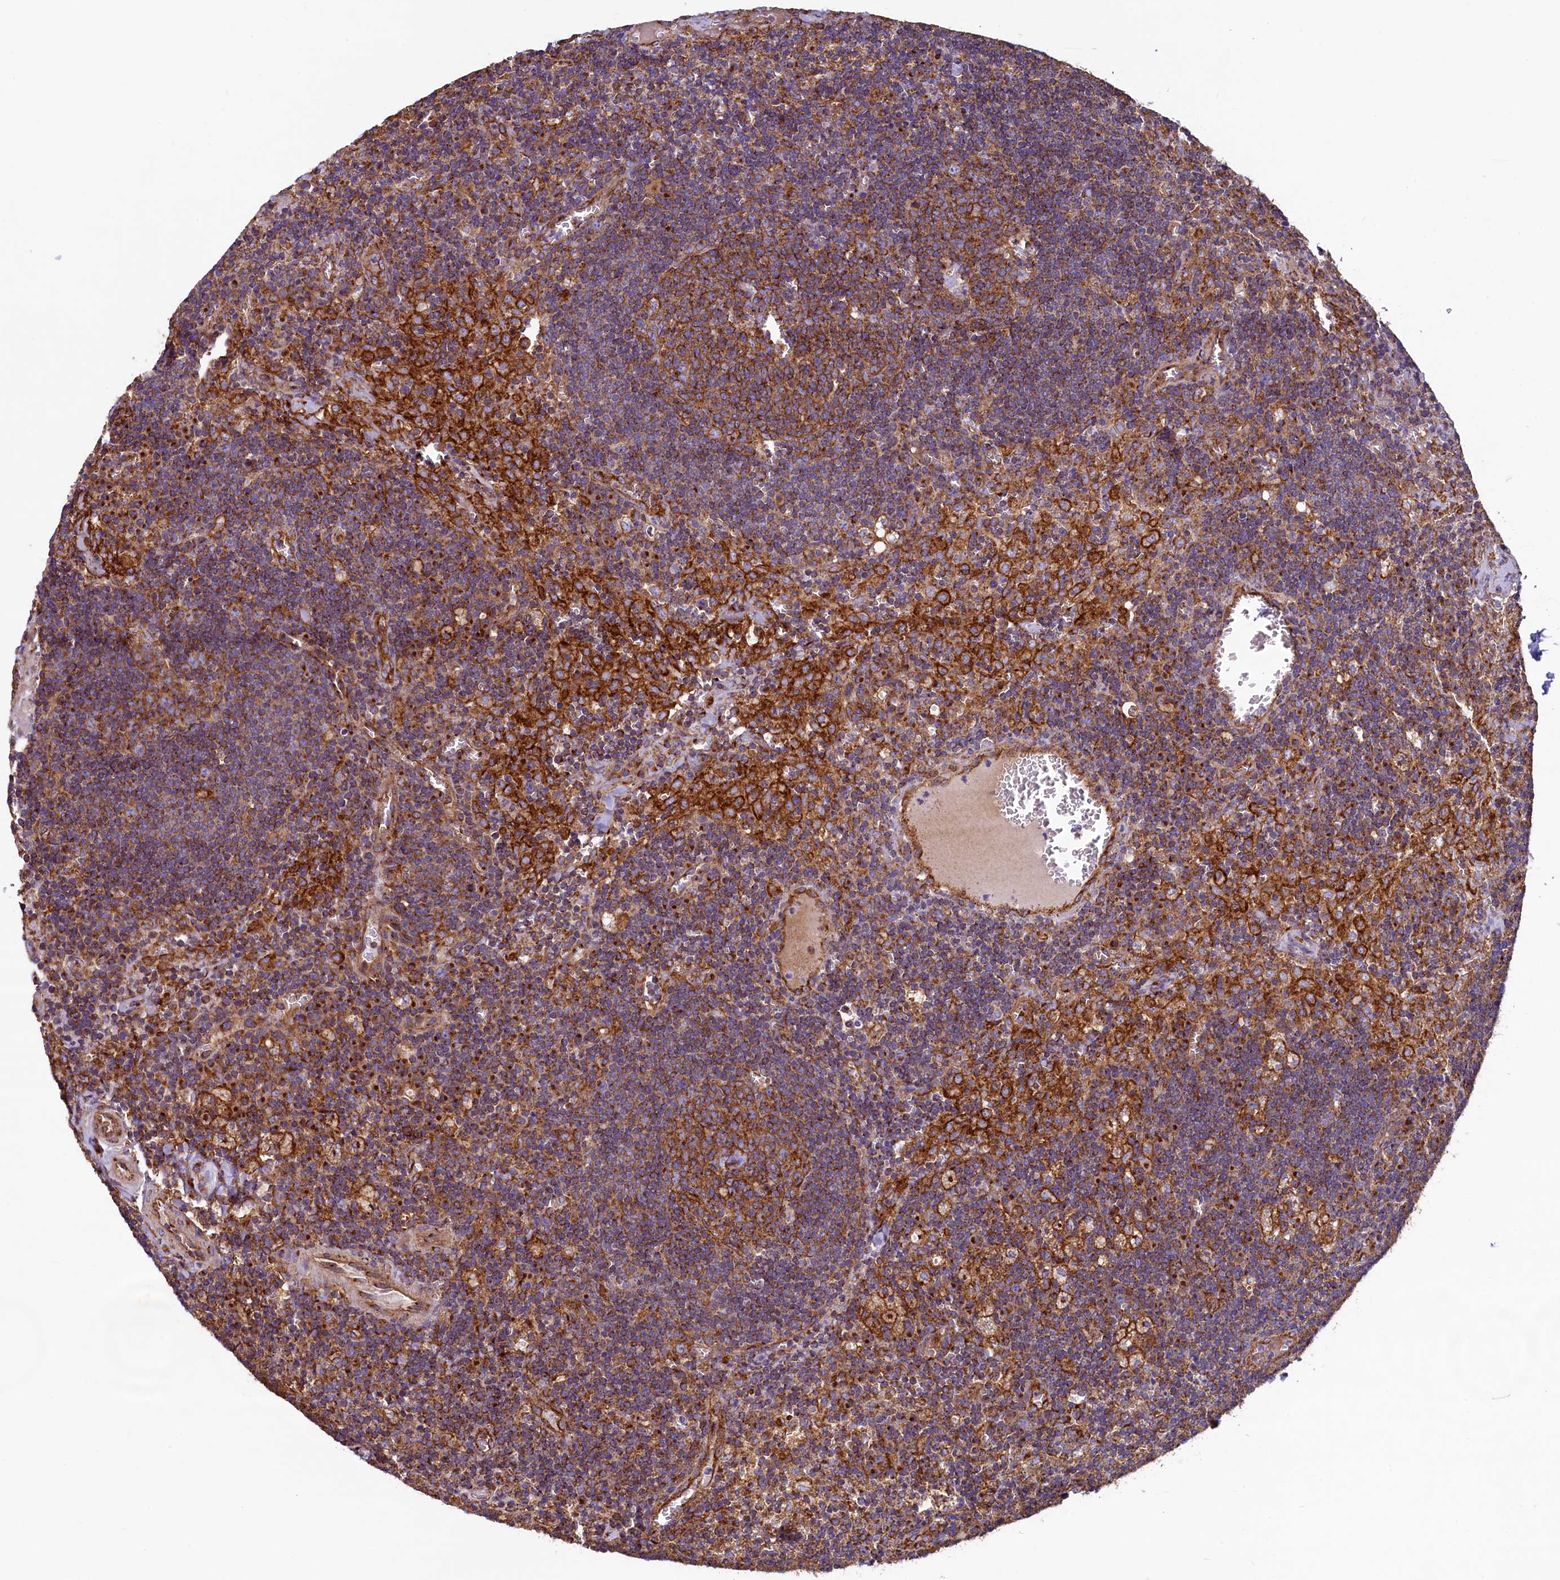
{"staining": {"intensity": "moderate", "quantity": ">75%", "location": "cytoplasmic/membranous"}, "tissue": "lymph node", "cell_type": "Germinal center cells", "image_type": "normal", "snomed": [{"axis": "morphology", "description": "Normal tissue, NOS"}, {"axis": "topography", "description": "Lymph node"}], "caption": "Brown immunohistochemical staining in normal human lymph node displays moderate cytoplasmic/membranous positivity in about >75% of germinal center cells. (Stains: DAB in brown, nuclei in blue, Microscopy: brightfield microscopy at high magnification).", "gene": "GPR21", "patient": {"sex": "male", "age": 58}}